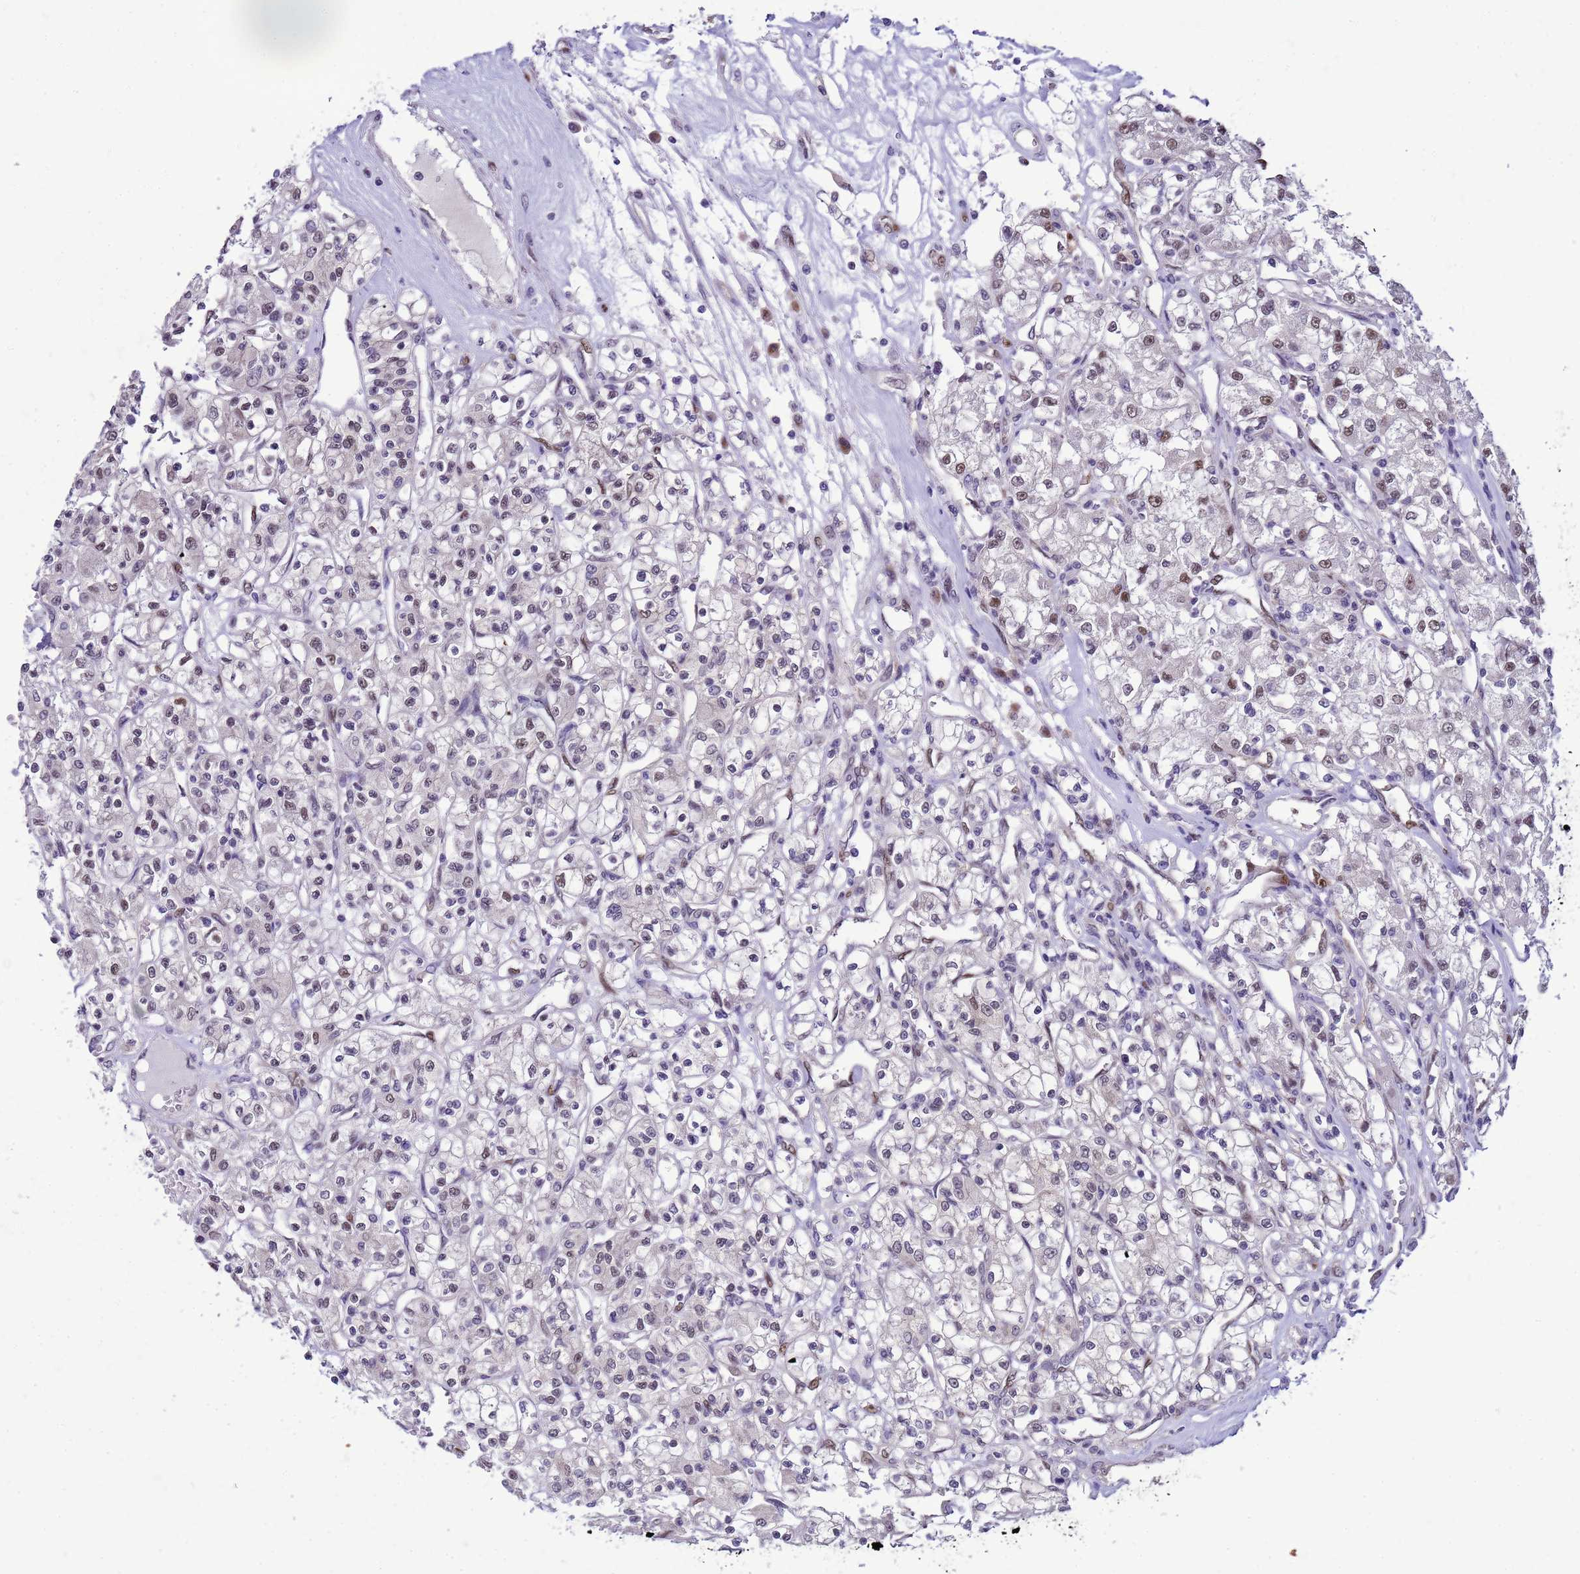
{"staining": {"intensity": "weak", "quantity": "<25%", "location": "nuclear"}, "tissue": "renal cancer", "cell_type": "Tumor cells", "image_type": "cancer", "snomed": [{"axis": "morphology", "description": "Adenocarcinoma, NOS"}, {"axis": "topography", "description": "Kidney"}], "caption": "This is a micrograph of IHC staining of renal cancer, which shows no expression in tumor cells.", "gene": "DDI2", "patient": {"sex": "female", "age": 59}}